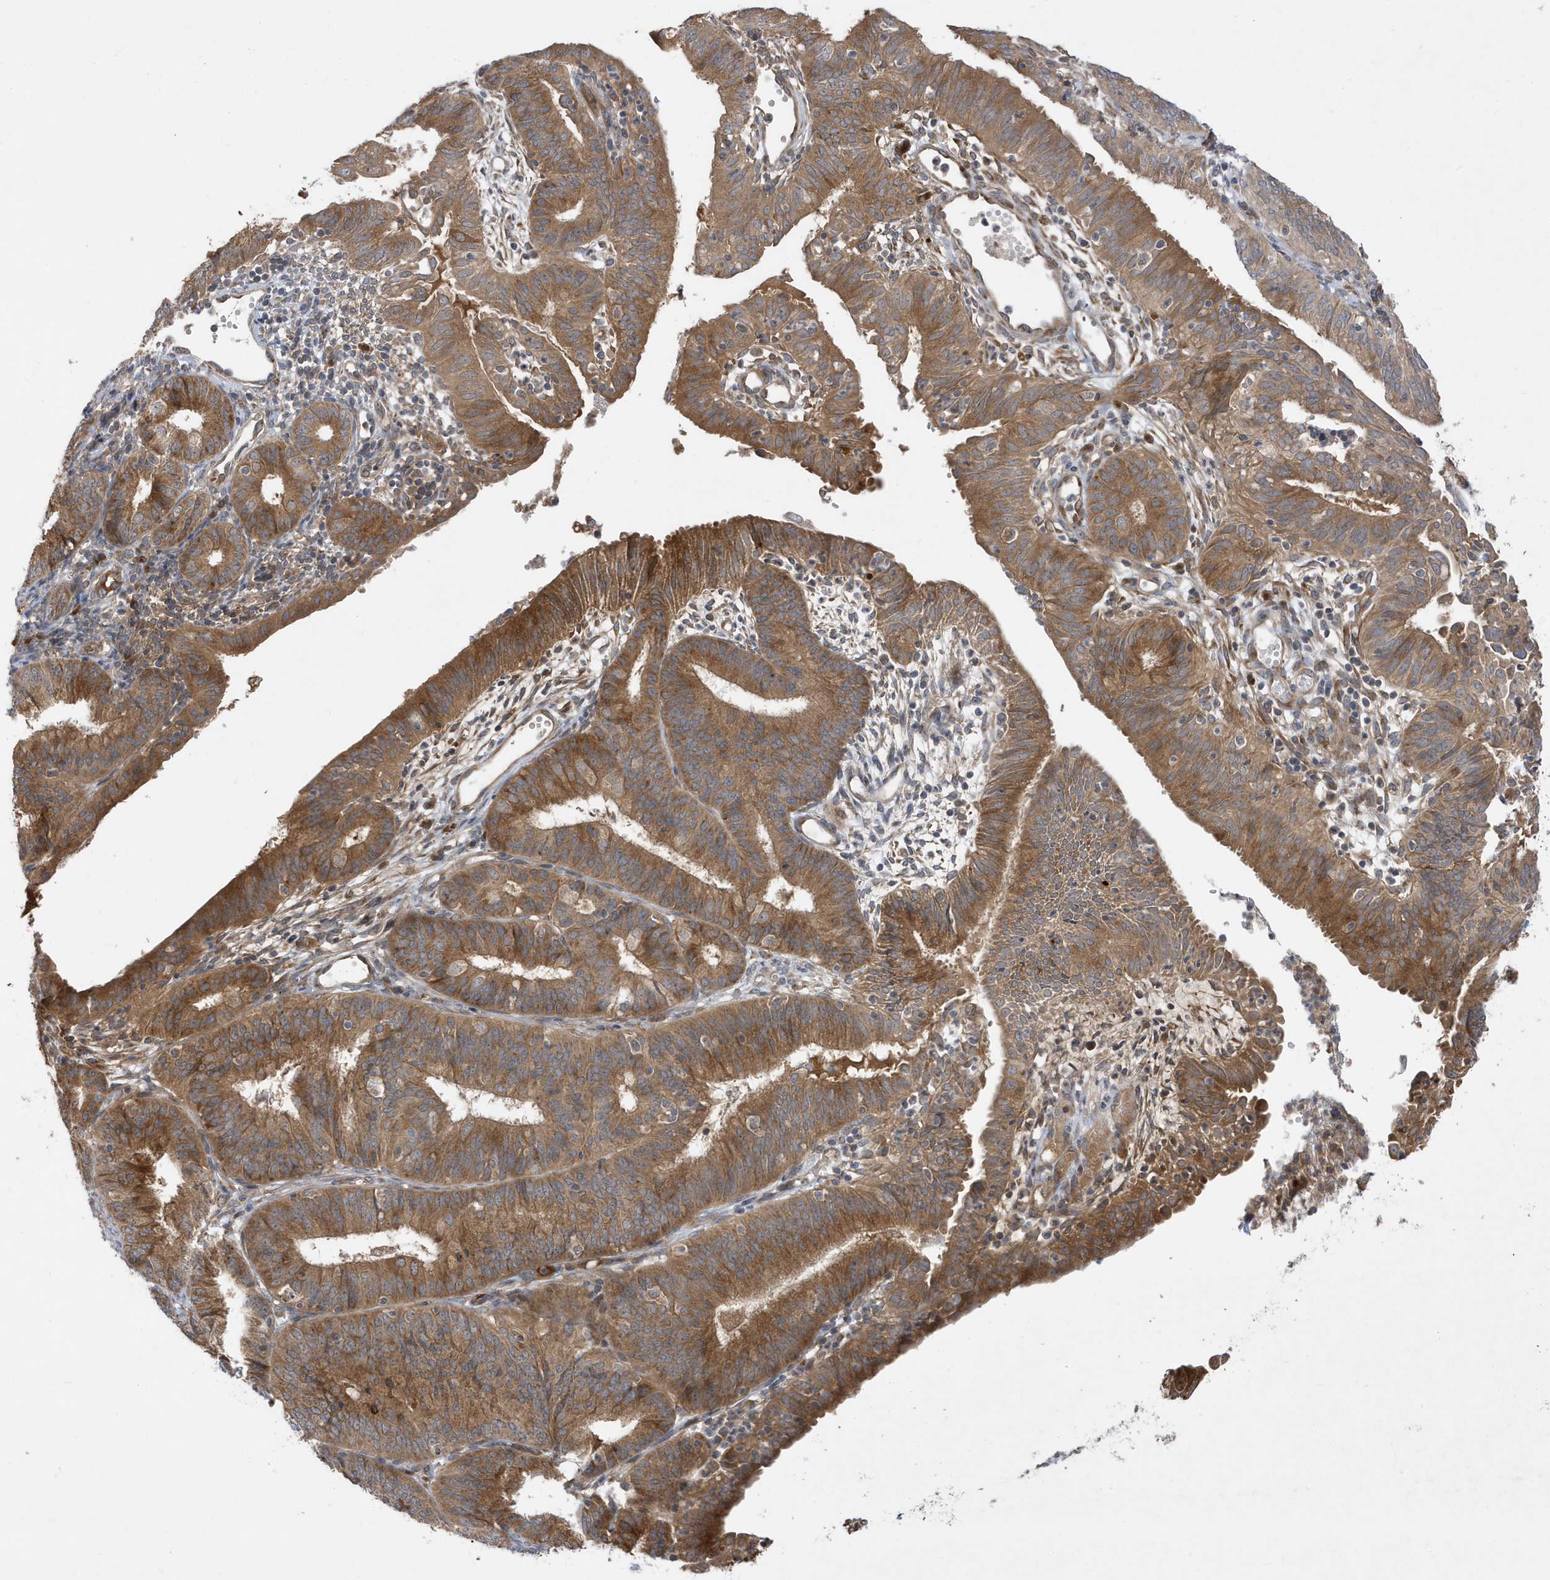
{"staining": {"intensity": "moderate", "quantity": ">75%", "location": "cytoplasmic/membranous"}, "tissue": "endometrial cancer", "cell_type": "Tumor cells", "image_type": "cancer", "snomed": [{"axis": "morphology", "description": "Adenocarcinoma, NOS"}, {"axis": "topography", "description": "Endometrium"}], "caption": "Human endometrial cancer stained with a protein marker exhibits moderate staining in tumor cells.", "gene": "LAPTM4A", "patient": {"sex": "female", "age": 51}}